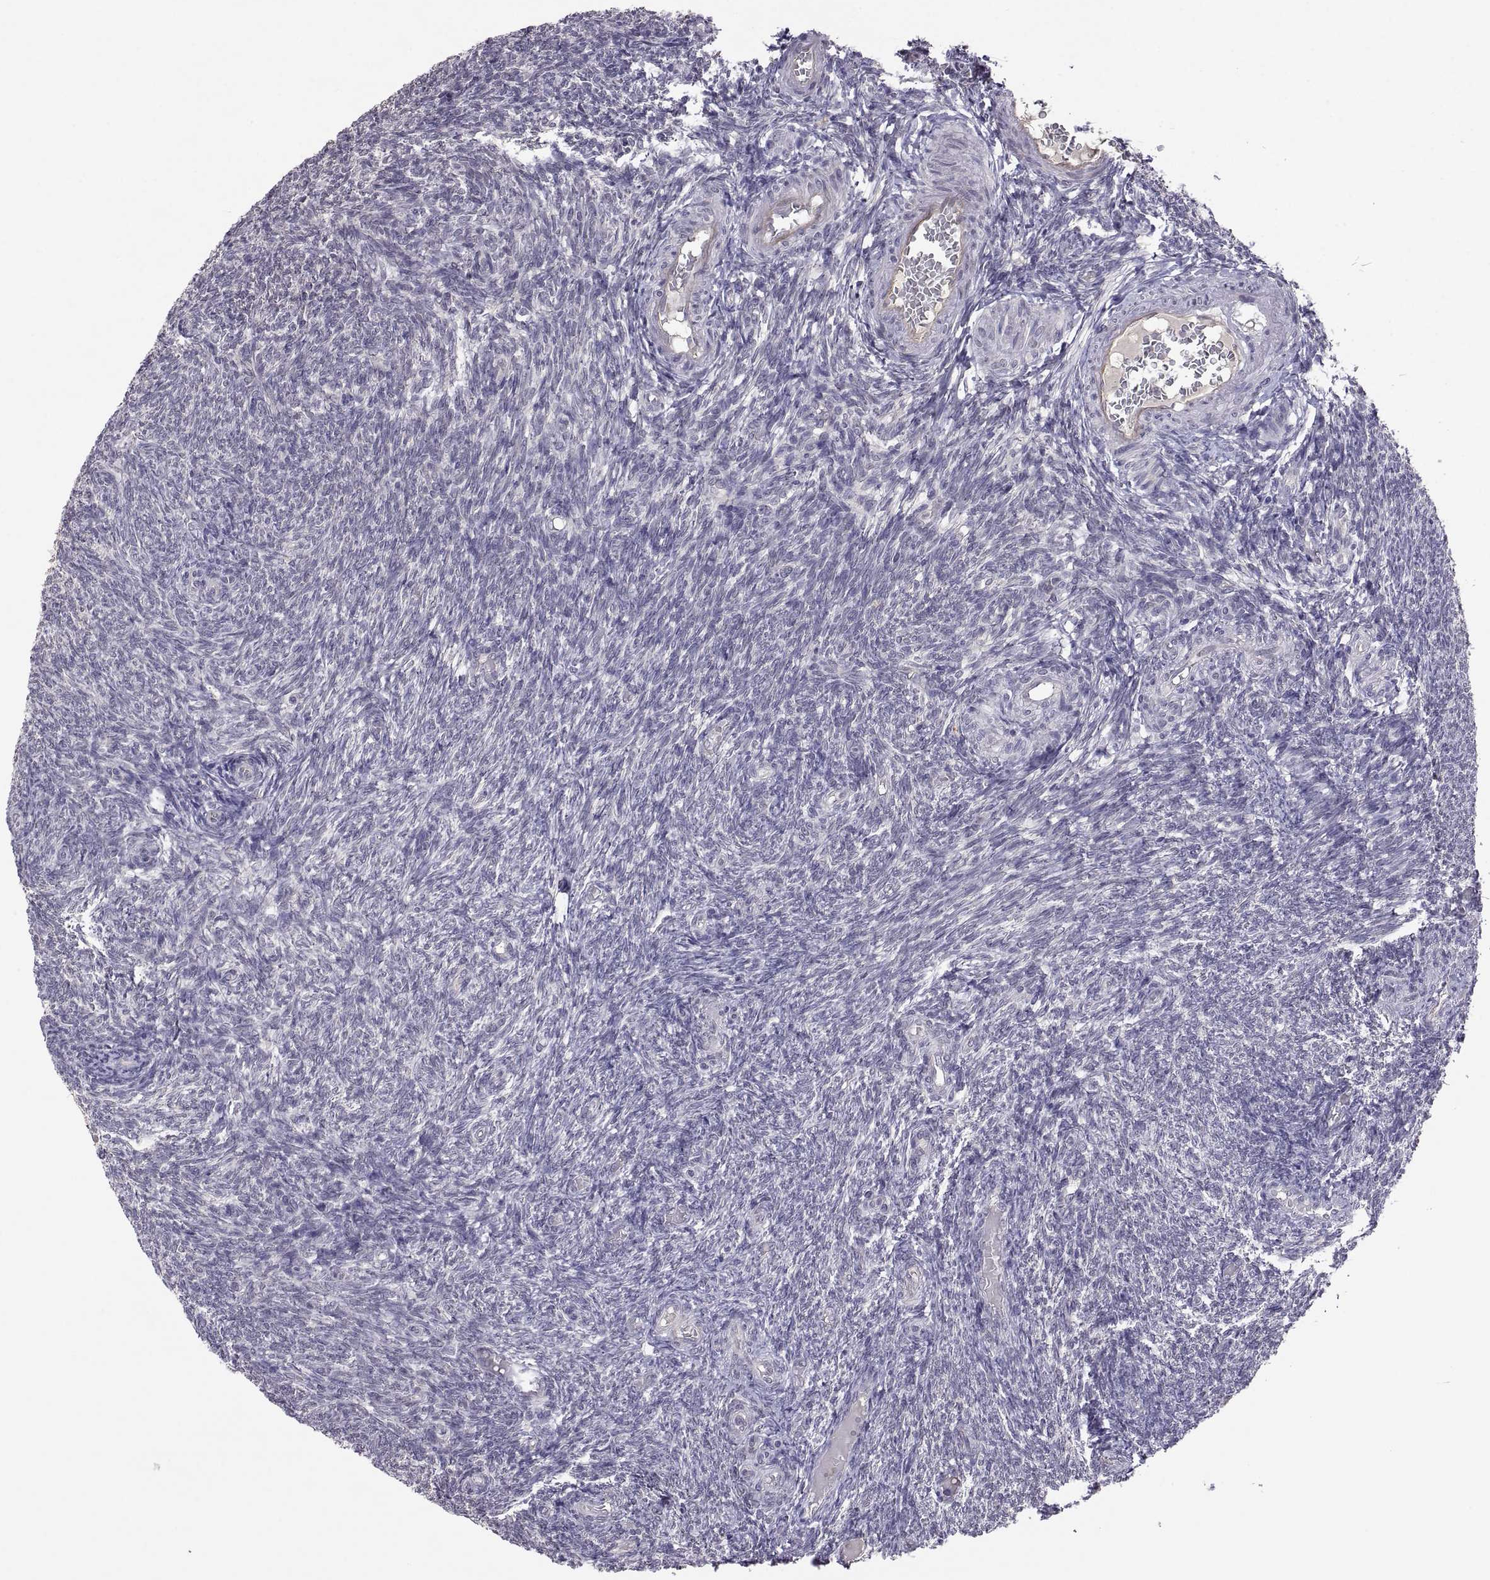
{"staining": {"intensity": "negative", "quantity": "none", "location": "none"}, "tissue": "ovary", "cell_type": "Follicle cells", "image_type": "normal", "snomed": [{"axis": "morphology", "description": "Normal tissue, NOS"}, {"axis": "topography", "description": "Ovary"}], "caption": "Human ovary stained for a protein using immunohistochemistry exhibits no expression in follicle cells.", "gene": "LAMA1", "patient": {"sex": "female", "age": 39}}